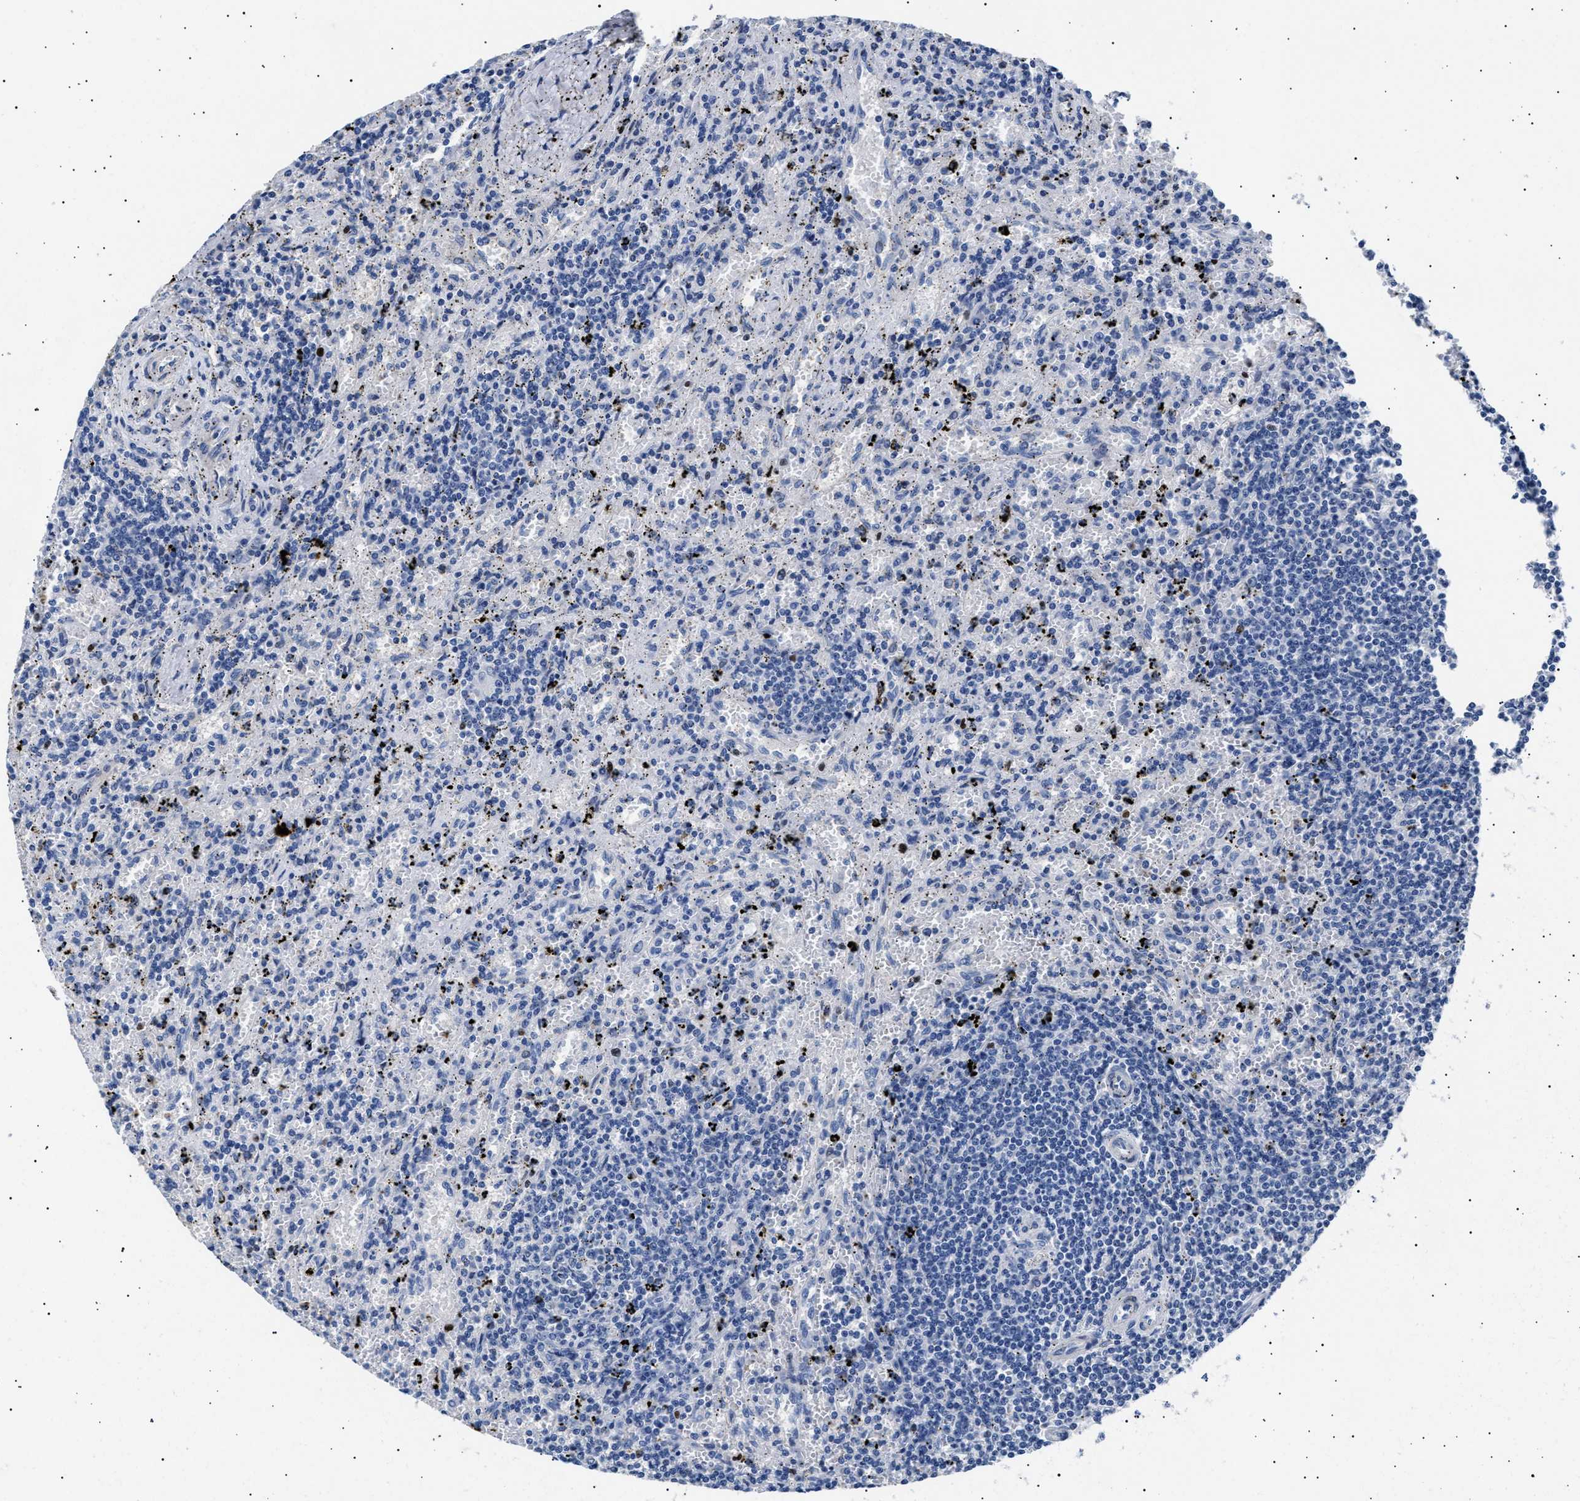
{"staining": {"intensity": "negative", "quantity": "none", "location": "none"}, "tissue": "lymphoma", "cell_type": "Tumor cells", "image_type": "cancer", "snomed": [{"axis": "morphology", "description": "Malignant lymphoma, non-Hodgkin's type, Low grade"}, {"axis": "topography", "description": "Spleen"}], "caption": "DAB (3,3'-diaminobenzidine) immunohistochemical staining of malignant lymphoma, non-Hodgkin's type (low-grade) reveals no significant staining in tumor cells. (DAB IHC visualized using brightfield microscopy, high magnification).", "gene": "HEMGN", "patient": {"sex": "male", "age": 76}}